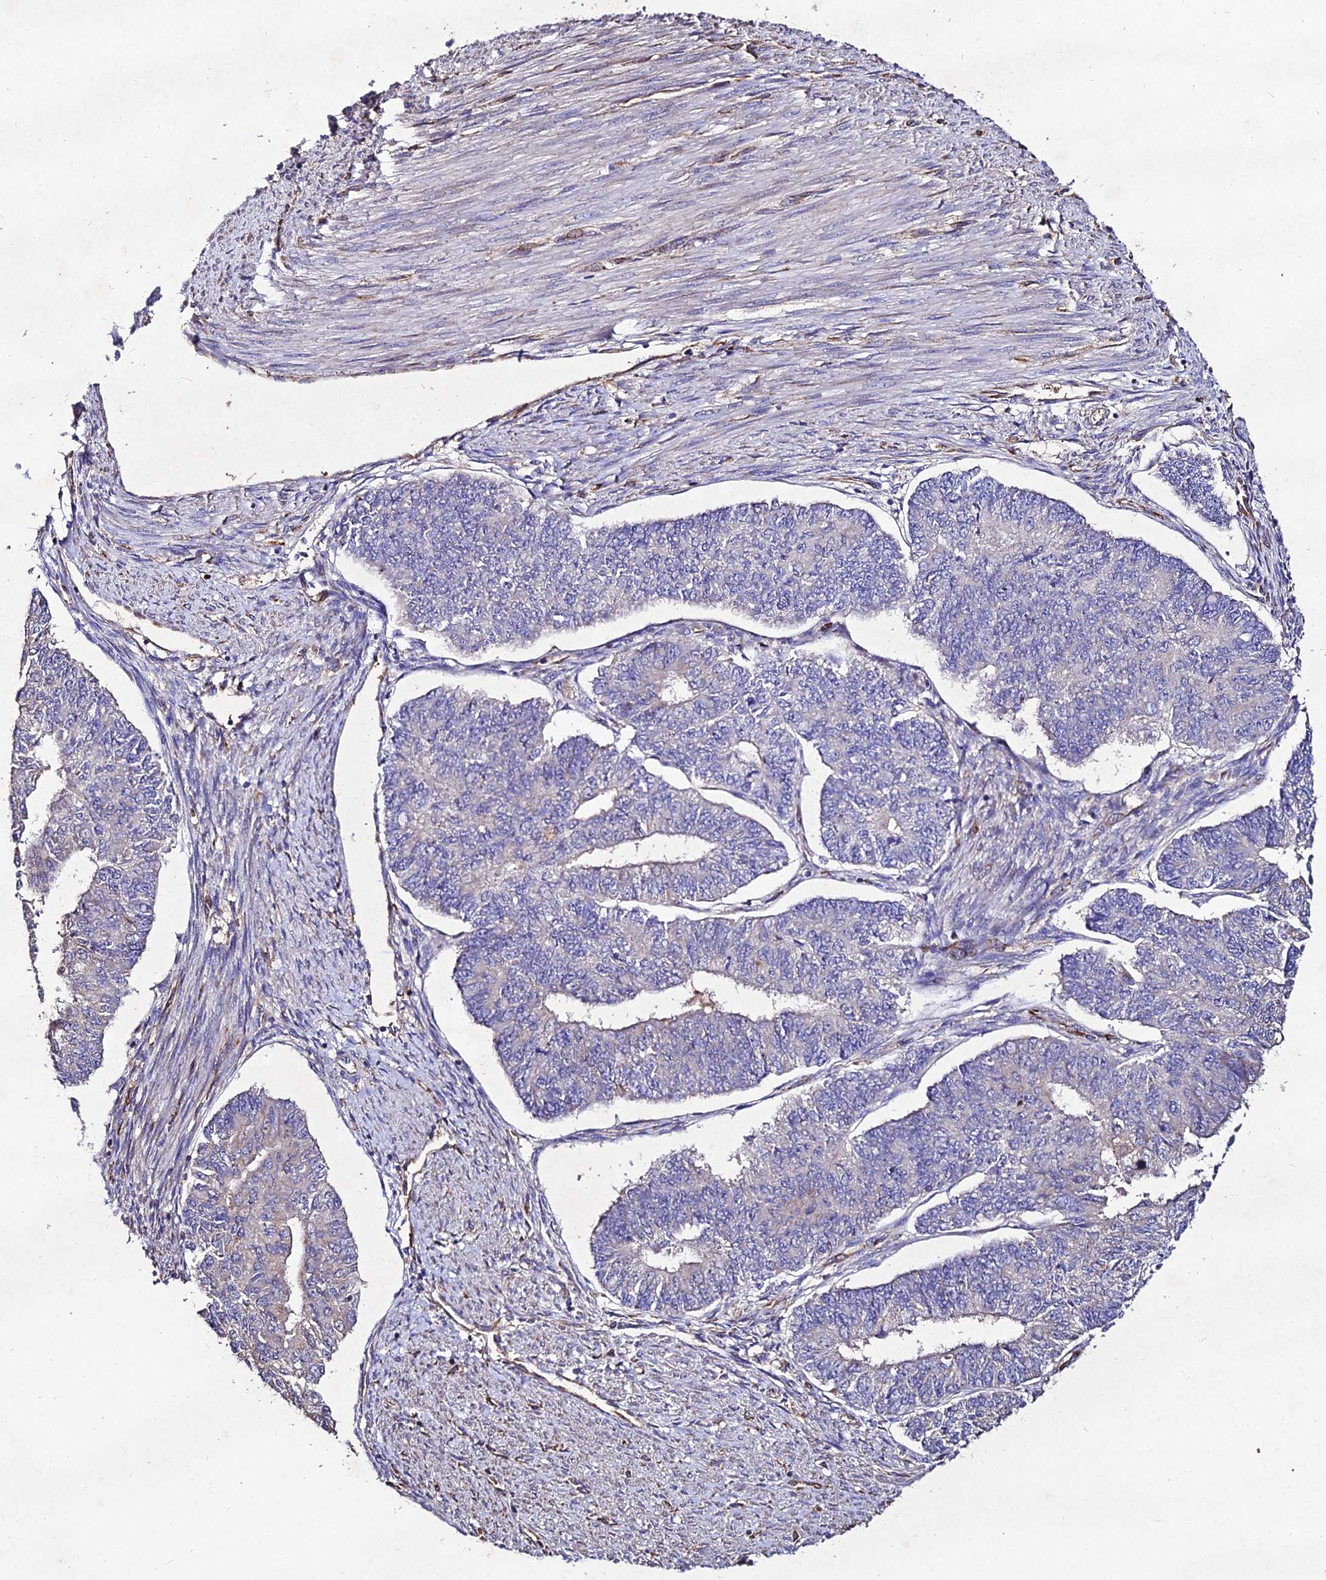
{"staining": {"intensity": "negative", "quantity": "none", "location": "none"}, "tissue": "endometrial cancer", "cell_type": "Tumor cells", "image_type": "cancer", "snomed": [{"axis": "morphology", "description": "Adenocarcinoma, NOS"}, {"axis": "topography", "description": "Endometrium"}], "caption": "Tumor cells show no significant expression in endometrial adenocarcinoma.", "gene": "AP3M2", "patient": {"sex": "female", "age": 32}}